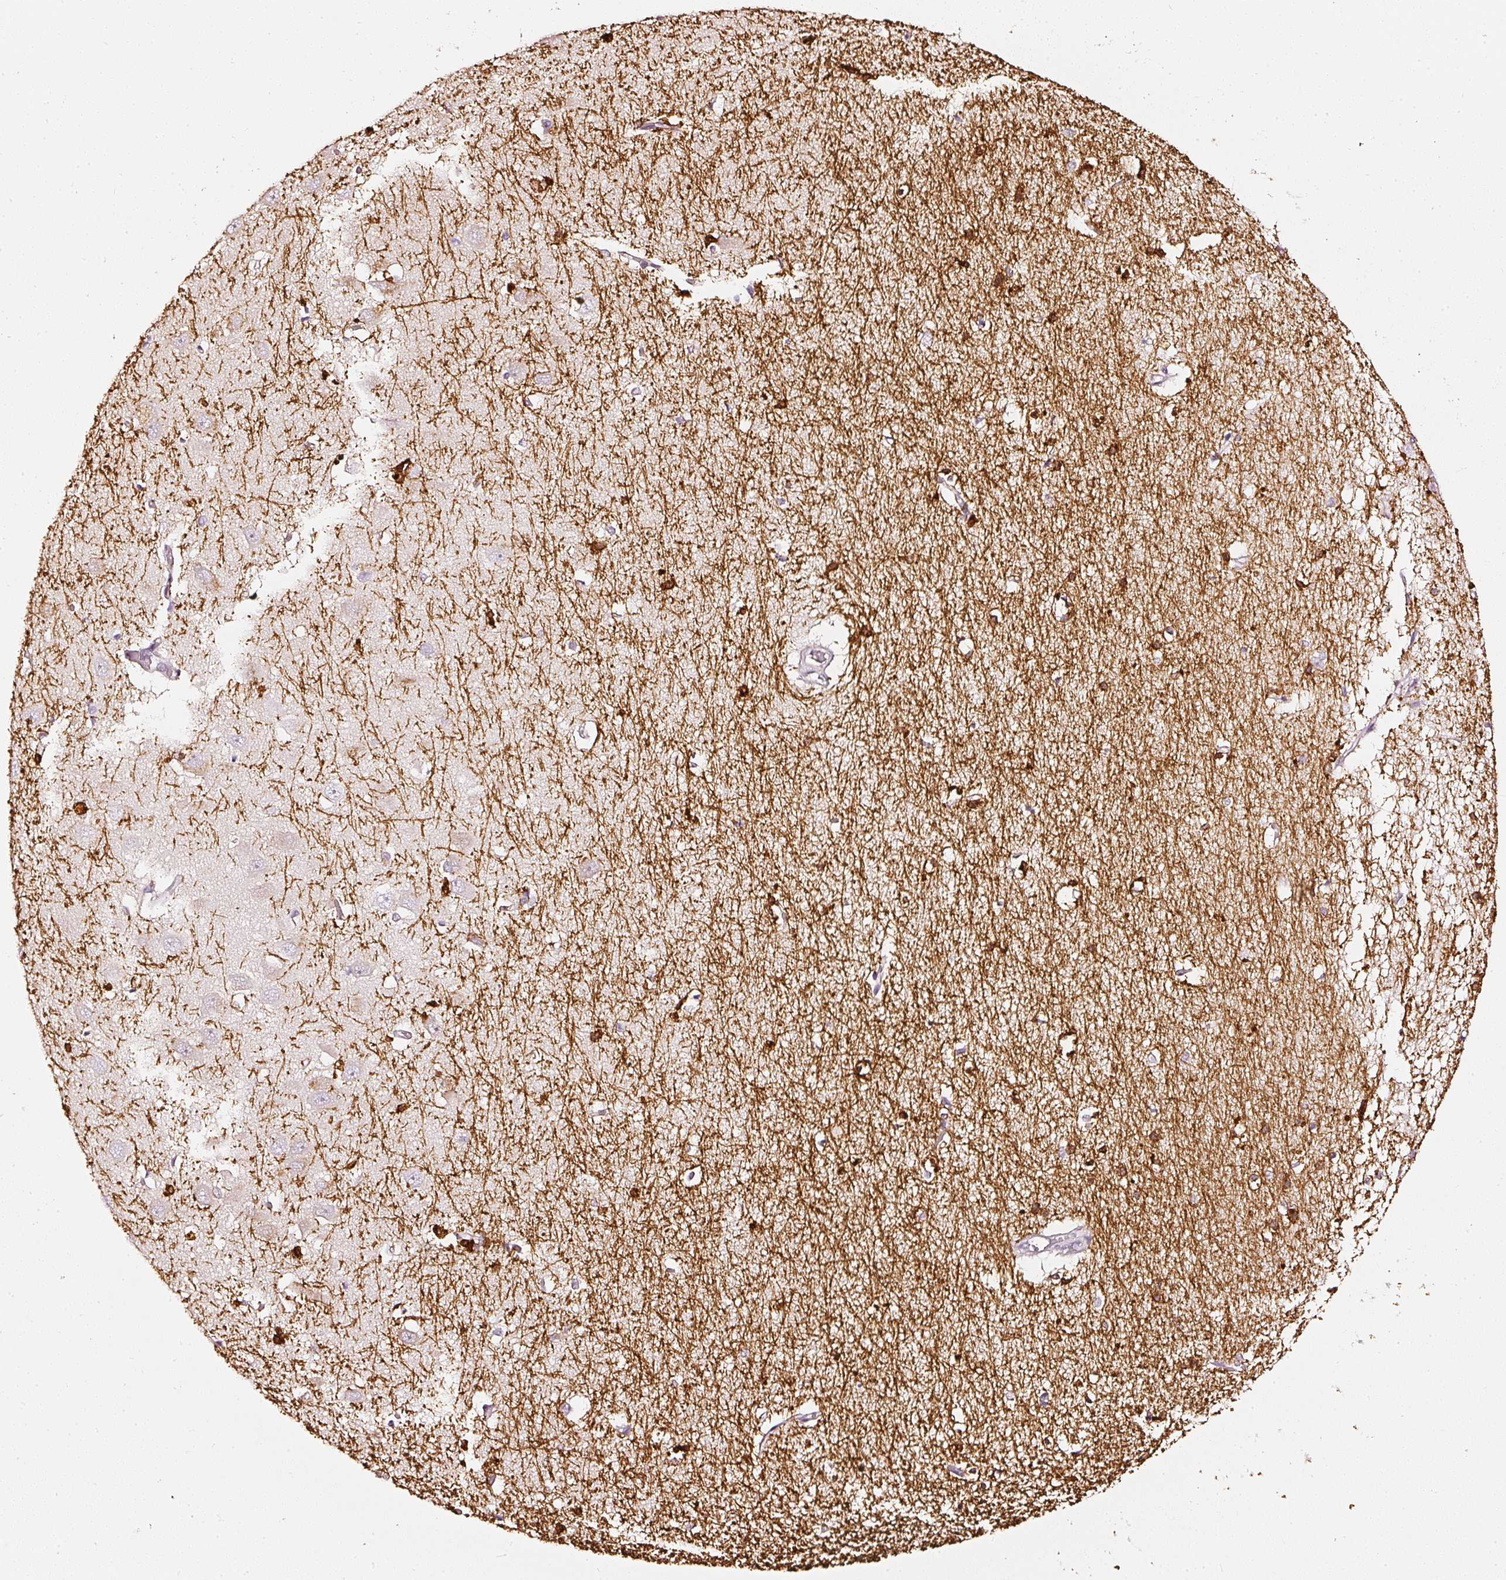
{"staining": {"intensity": "strong", "quantity": "<25%", "location": "cytoplasmic/membranous"}, "tissue": "hippocampus", "cell_type": "Glial cells", "image_type": "normal", "snomed": [{"axis": "morphology", "description": "Normal tissue, NOS"}, {"axis": "topography", "description": "Hippocampus"}], "caption": "Strong cytoplasmic/membranous protein positivity is seen in approximately <25% of glial cells in hippocampus. The staining was performed using DAB, with brown indicating positive protein expression. Nuclei are stained blue with hematoxylin.", "gene": "CNP", "patient": {"sex": "male", "age": 70}}